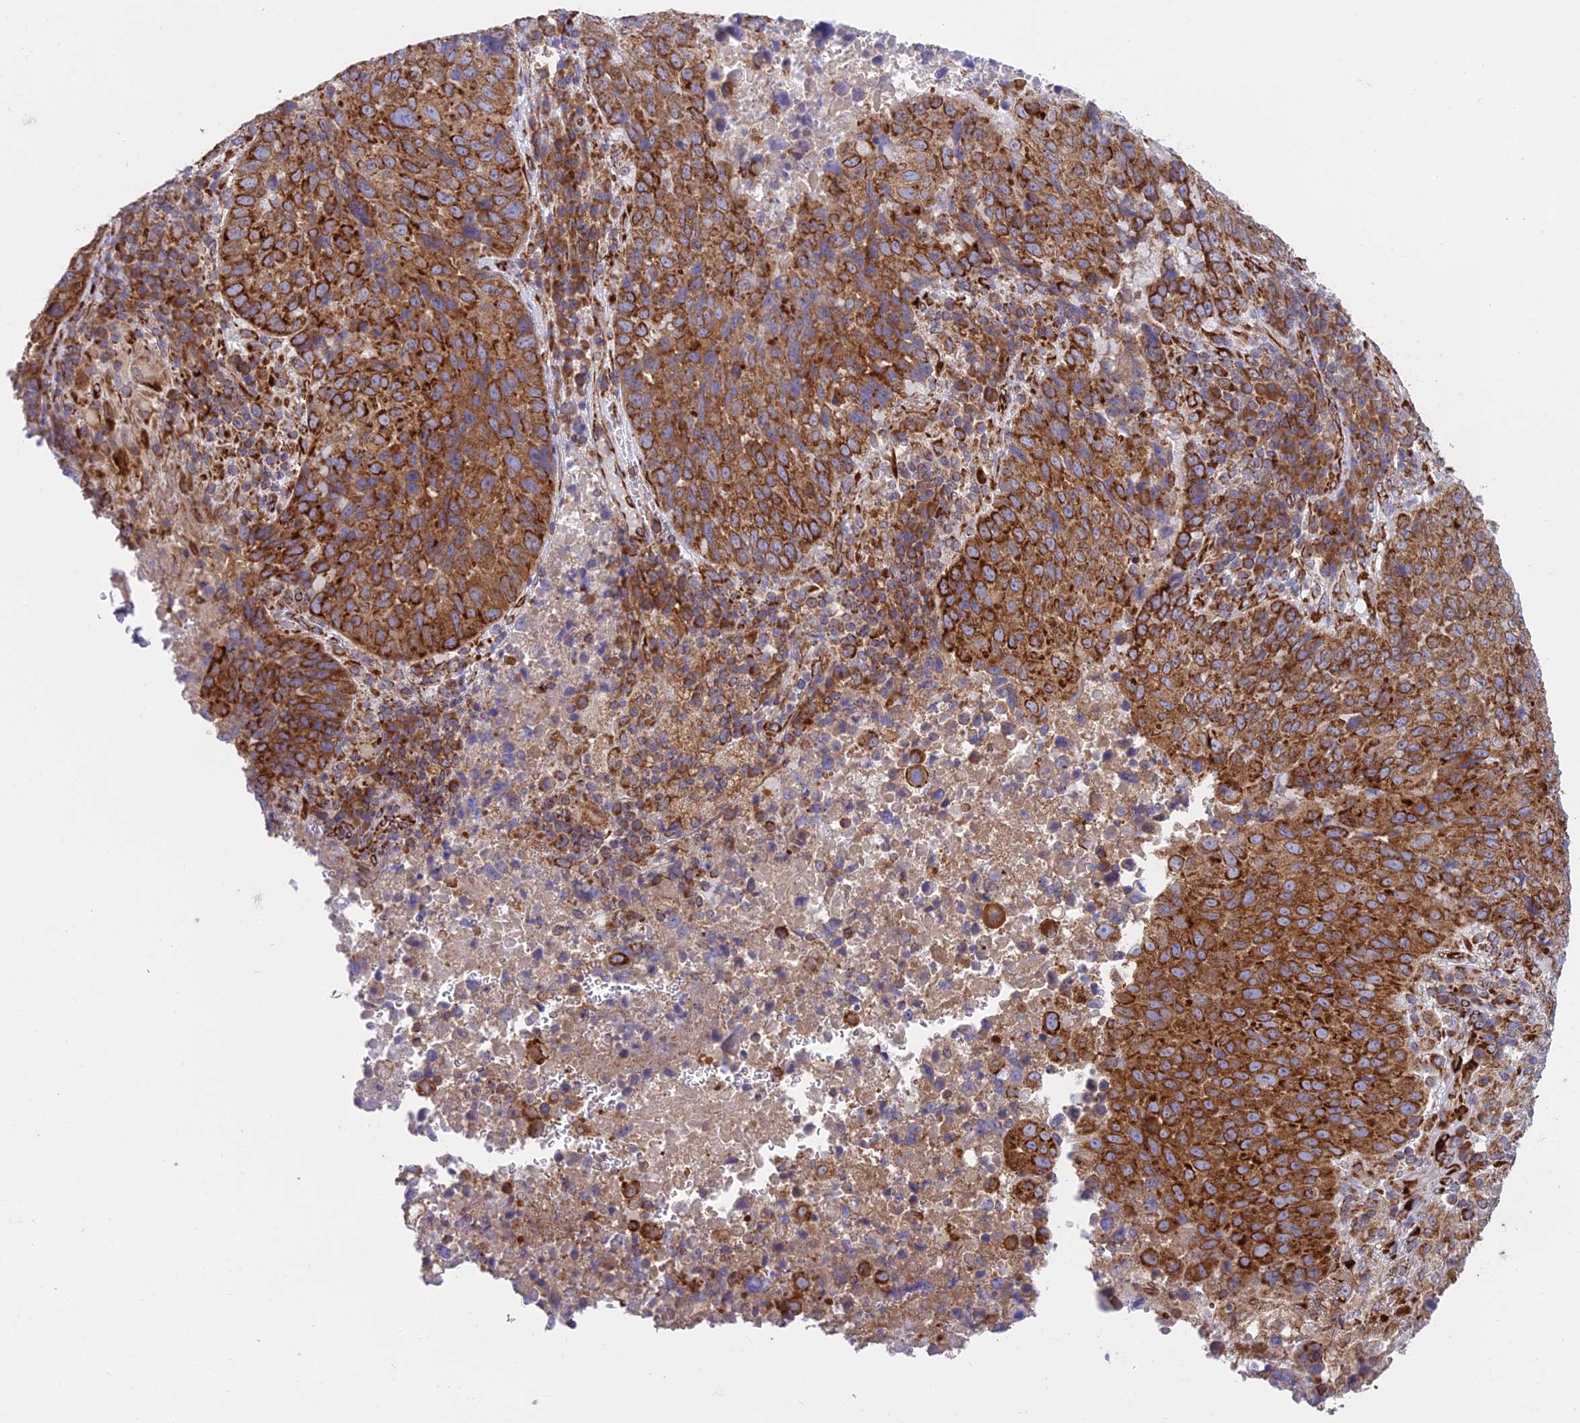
{"staining": {"intensity": "strong", "quantity": ">75%", "location": "cytoplasmic/membranous"}, "tissue": "lung cancer", "cell_type": "Tumor cells", "image_type": "cancer", "snomed": [{"axis": "morphology", "description": "Squamous cell carcinoma, NOS"}, {"axis": "topography", "description": "Lung"}], "caption": "Immunohistochemistry photomicrograph of neoplastic tissue: lung cancer stained using immunohistochemistry (IHC) reveals high levels of strong protein expression localized specifically in the cytoplasmic/membranous of tumor cells, appearing as a cytoplasmic/membranous brown color.", "gene": "CCDC69", "patient": {"sex": "male", "age": 73}}